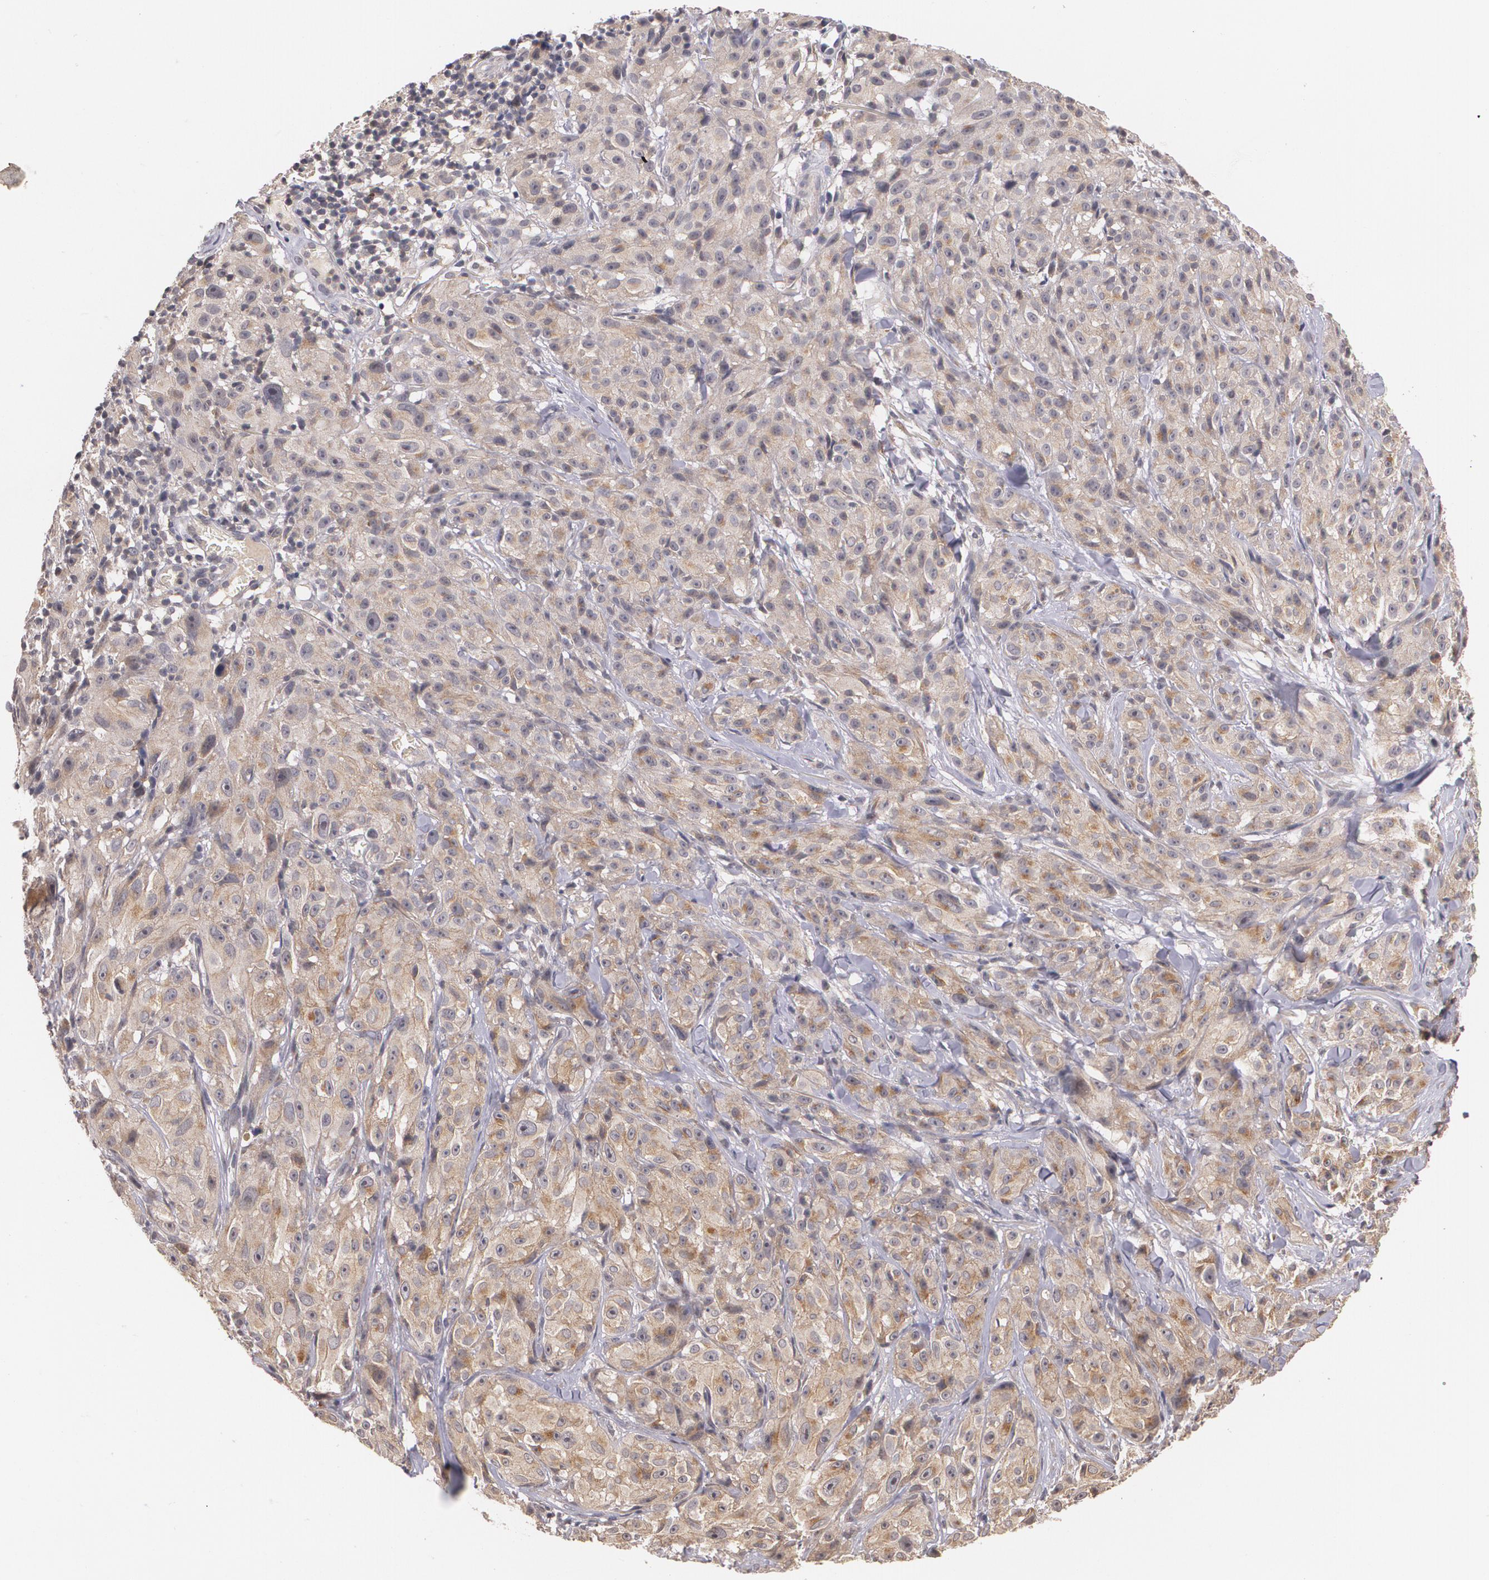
{"staining": {"intensity": "moderate", "quantity": ">75%", "location": "cytoplasmic/membranous"}, "tissue": "melanoma", "cell_type": "Tumor cells", "image_type": "cancer", "snomed": [{"axis": "morphology", "description": "Malignant melanoma, NOS"}, {"axis": "topography", "description": "Skin"}], "caption": "Immunohistochemical staining of human melanoma shows moderate cytoplasmic/membranous protein positivity in about >75% of tumor cells.", "gene": "IFNGR2", "patient": {"sex": "male", "age": 56}}